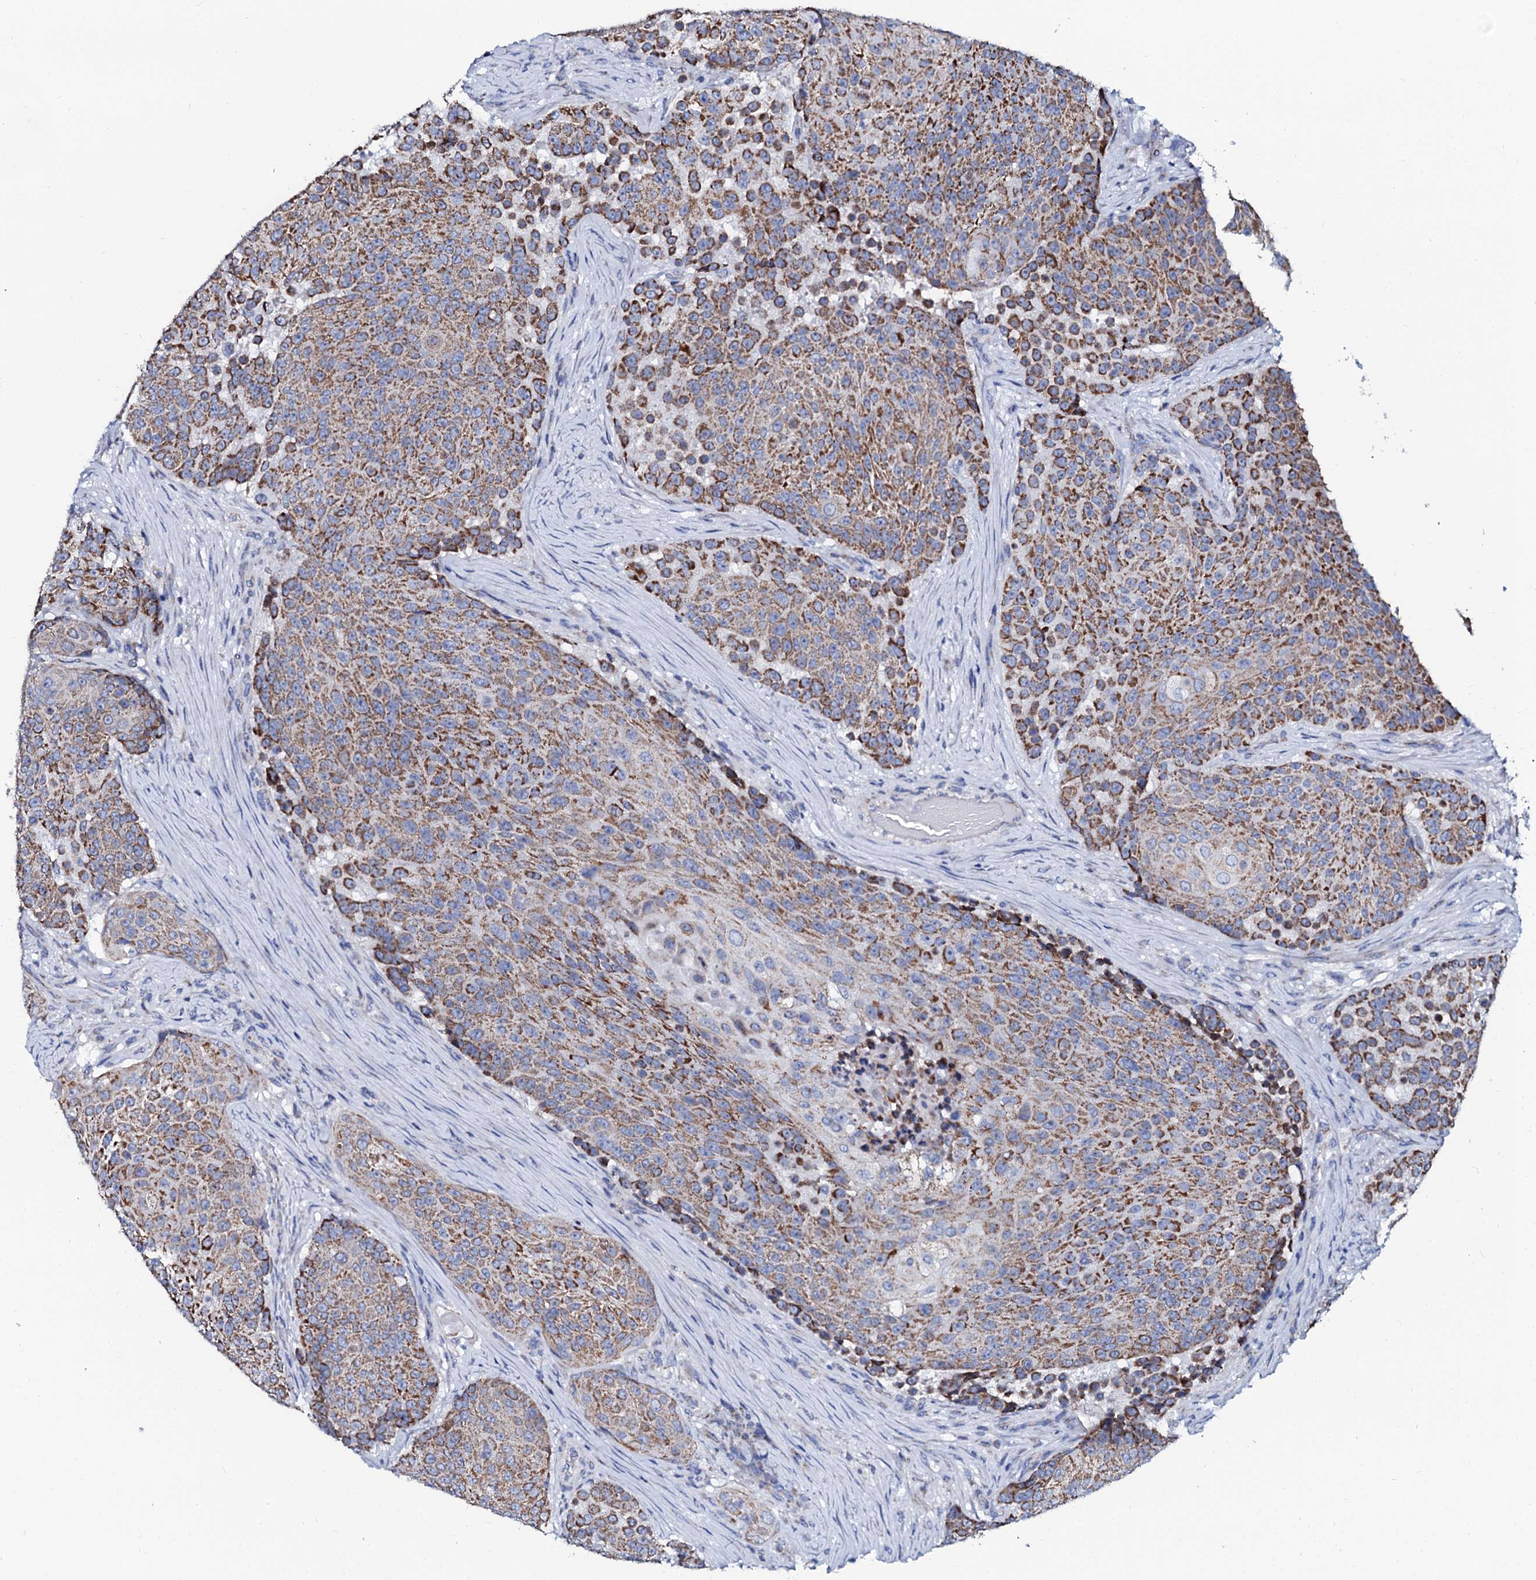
{"staining": {"intensity": "strong", "quantity": ">75%", "location": "cytoplasmic/membranous"}, "tissue": "urothelial cancer", "cell_type": "Tumor cells", "image_type": "cancer", "snomed": [{"axis": "morphology", "description": "Urothelial carcinoma, High grade"}, {"axis": "topography", "description": "Urinary bladder"}], "caption": "Brown immunohistochemical staining in human urothelial cancer demonstrates strong cytoplasmic/membranous staining in about >75% of tumor cells. Using DAB (brown) and hematoxylin (blue) stains, captured at high magnification using brightfield microscopy.", "gene": "SLC37A4", "patient": {"sex": "female", "age": 63}}